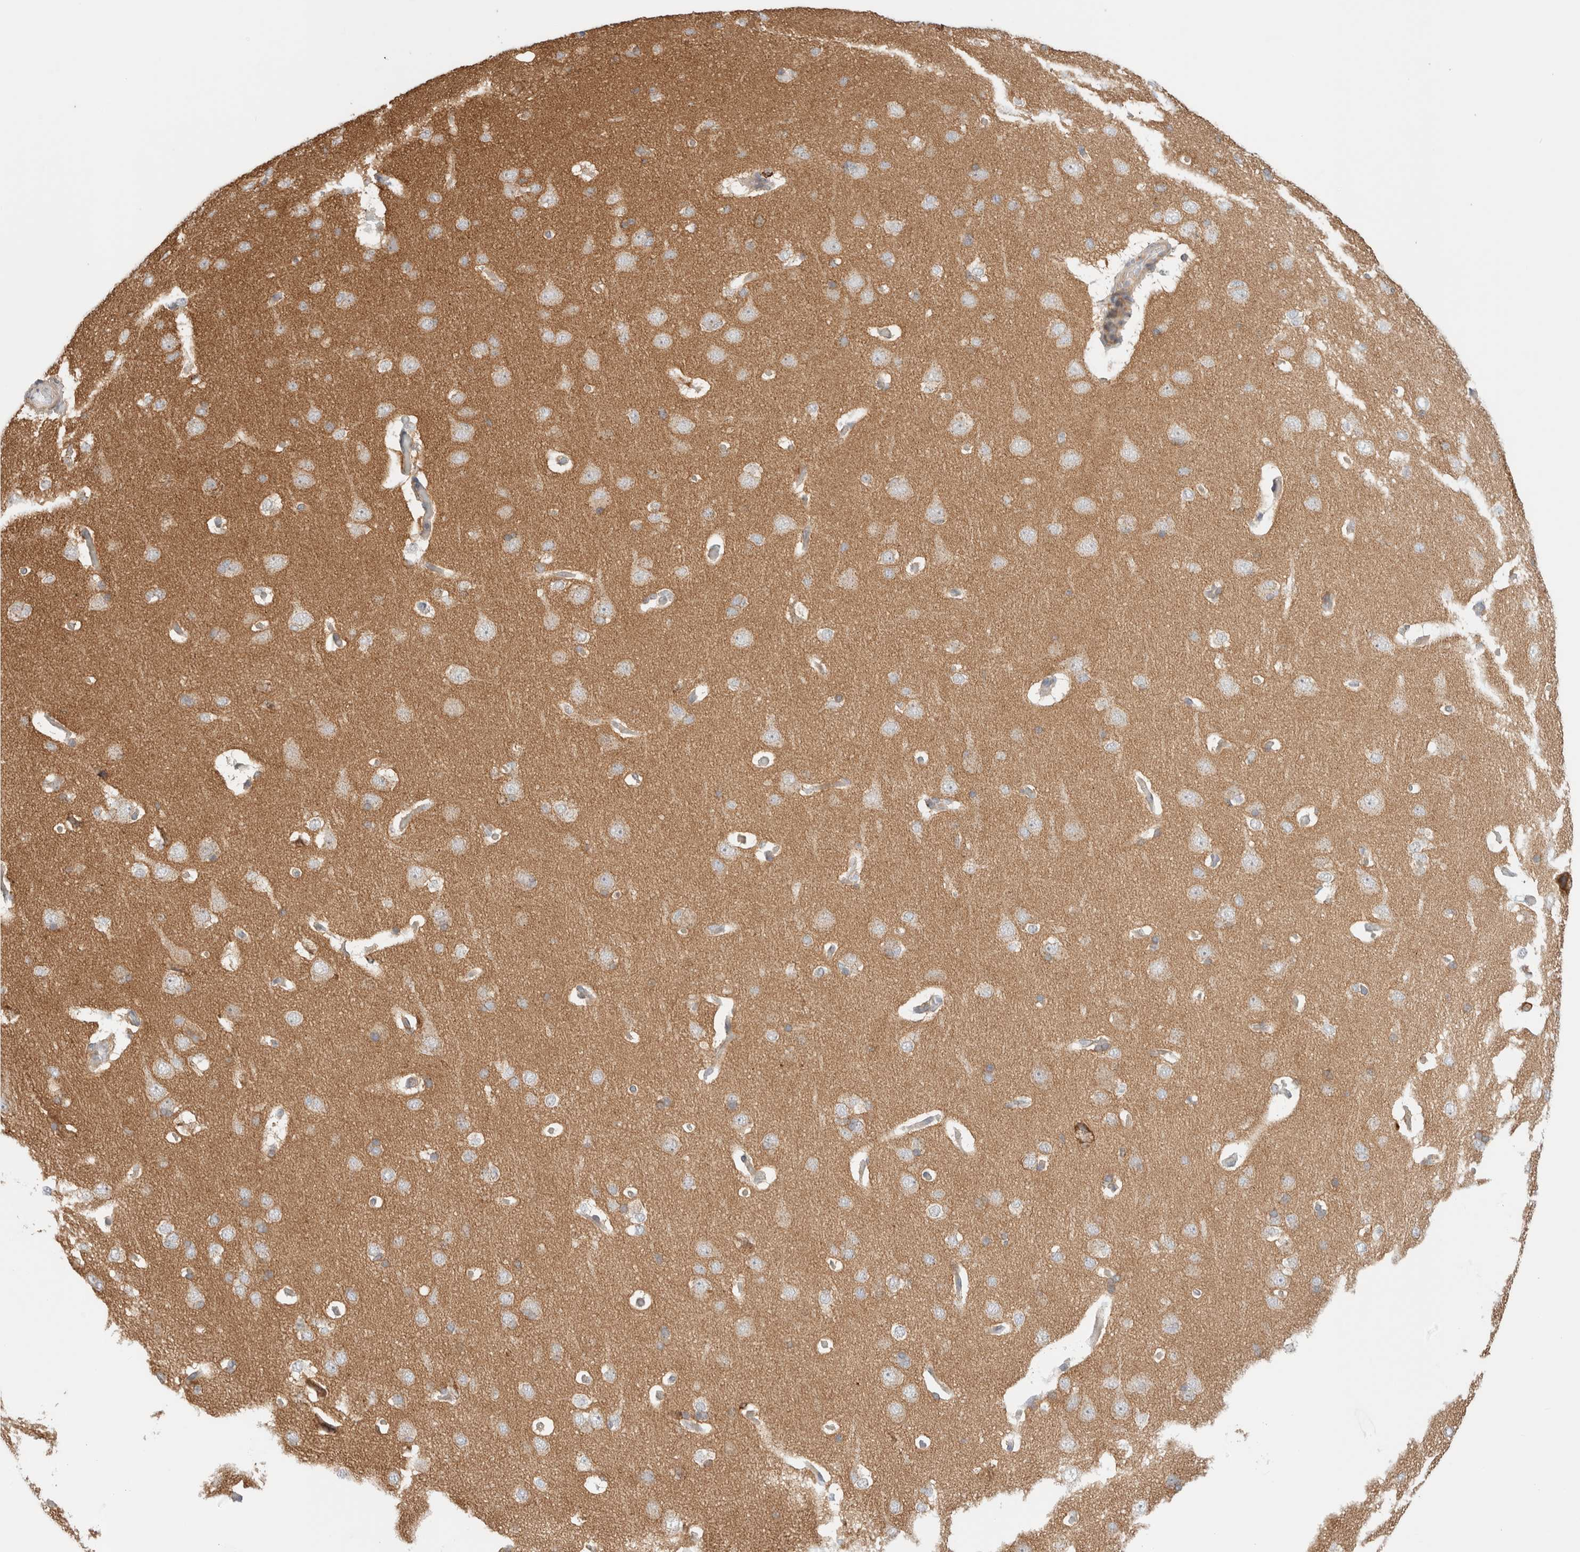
{"staining": {"intensity": "negative", "quantity": "none", "location": "none"}, "tissue": "cerebral cortex", "cell_type": "Endothelial cells", "image_type": "normal", "snomed": [{"axis": "morphology", "description": "Normal tissue, NOS"}, {"axis": "topography", "description": "Cerebral cortex"}], "caption": "This is an immunohistochemistry photomicrograph of unremarkable human cerebral cortex. There is no staining in endothelial cells.", "gene": "MRM3", "patient": {"sex": "male", "age": 62}}